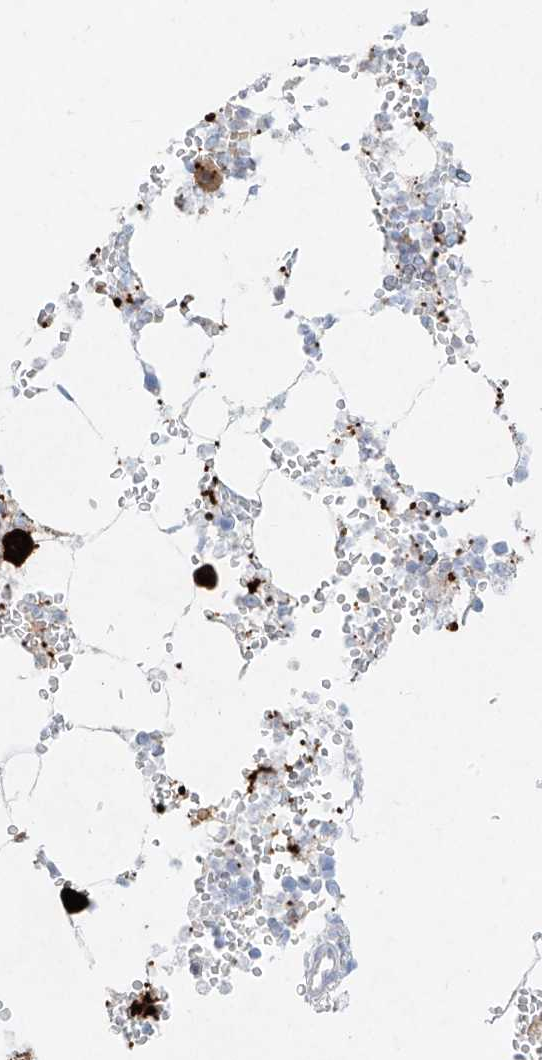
{"staining": {"intensity": "strong", "quantity": "<25%", "location": "cytoplasmic/membranous"}, "tissue": "bone marrow", "cell_type": "Hematopoietic cells", "image_type": "normal", "snomed": [{"axis": "morphology", "description": "Normal tissue, NOS"}, {"axis": "topography", "description": "Bone marrow"}], "caption": "Immunohistochemical staining of benign human bone marrow shows strong cytoplasmic/membranous protein expression in approximately <25% of hematopoietic cells.", "gene": "PLEK", "patient": {"sex": "male", "age": 70}}